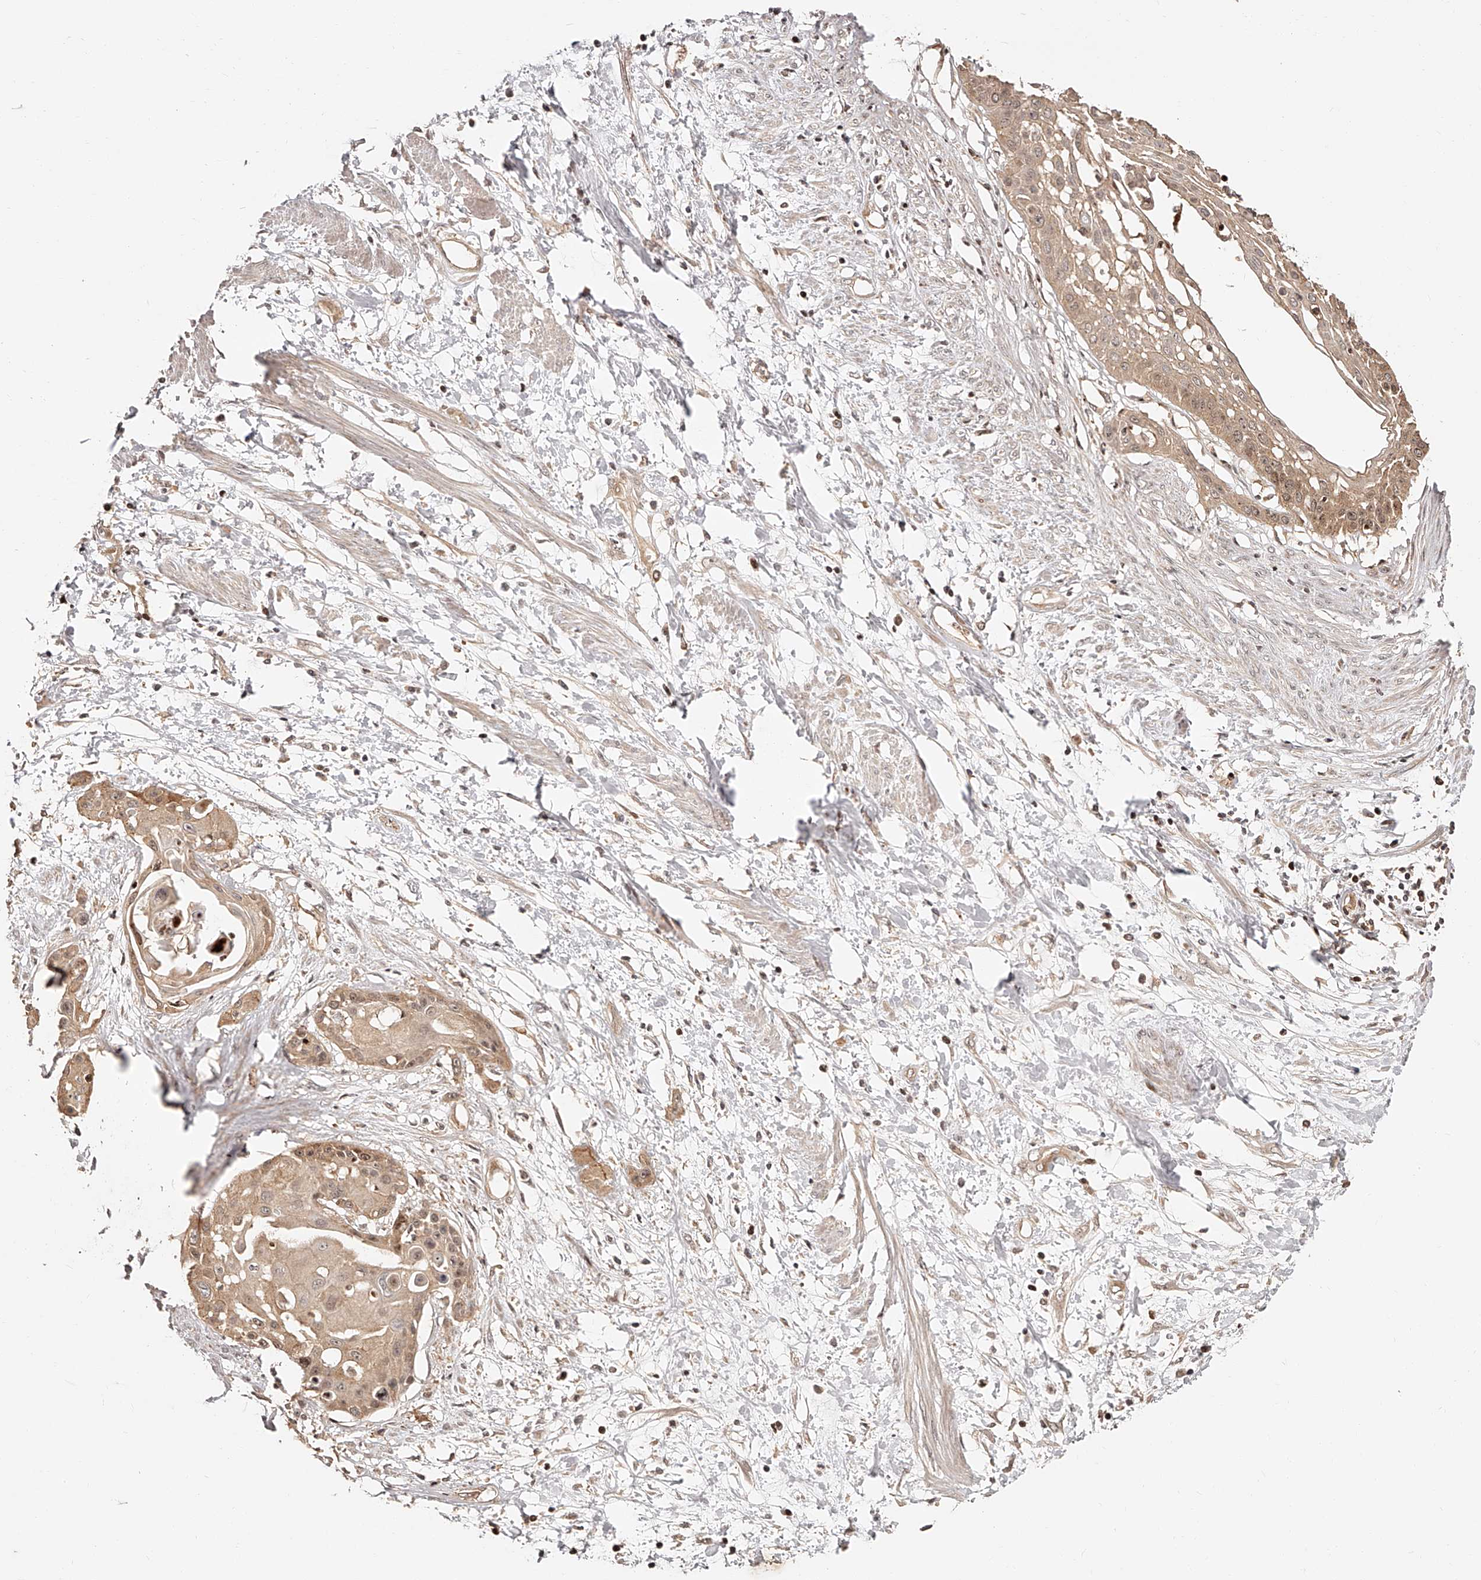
{"staining": {"intensity": "moderate", "quantity": ">75%", "location": "cytoplasmic/membranous,nuclear"}, "tissue": "cervical cancer", "cell_type": "Tumor cells", "image_type": "cancer", "snomed": [{"axis": "morphology", "description": "Squamous cell carcinoma, NOS"}, {"axis": "topography", "description": "Cervix"}], "caption": "The immunohistochemical stain shows moderate cytoplasmic/membranous and nuclear positivity in tumor cells of squamous cell carcinoma (cervical) tissue.", "gene": "PFDN2", "patient": {"sex": "female", "age": 57}}